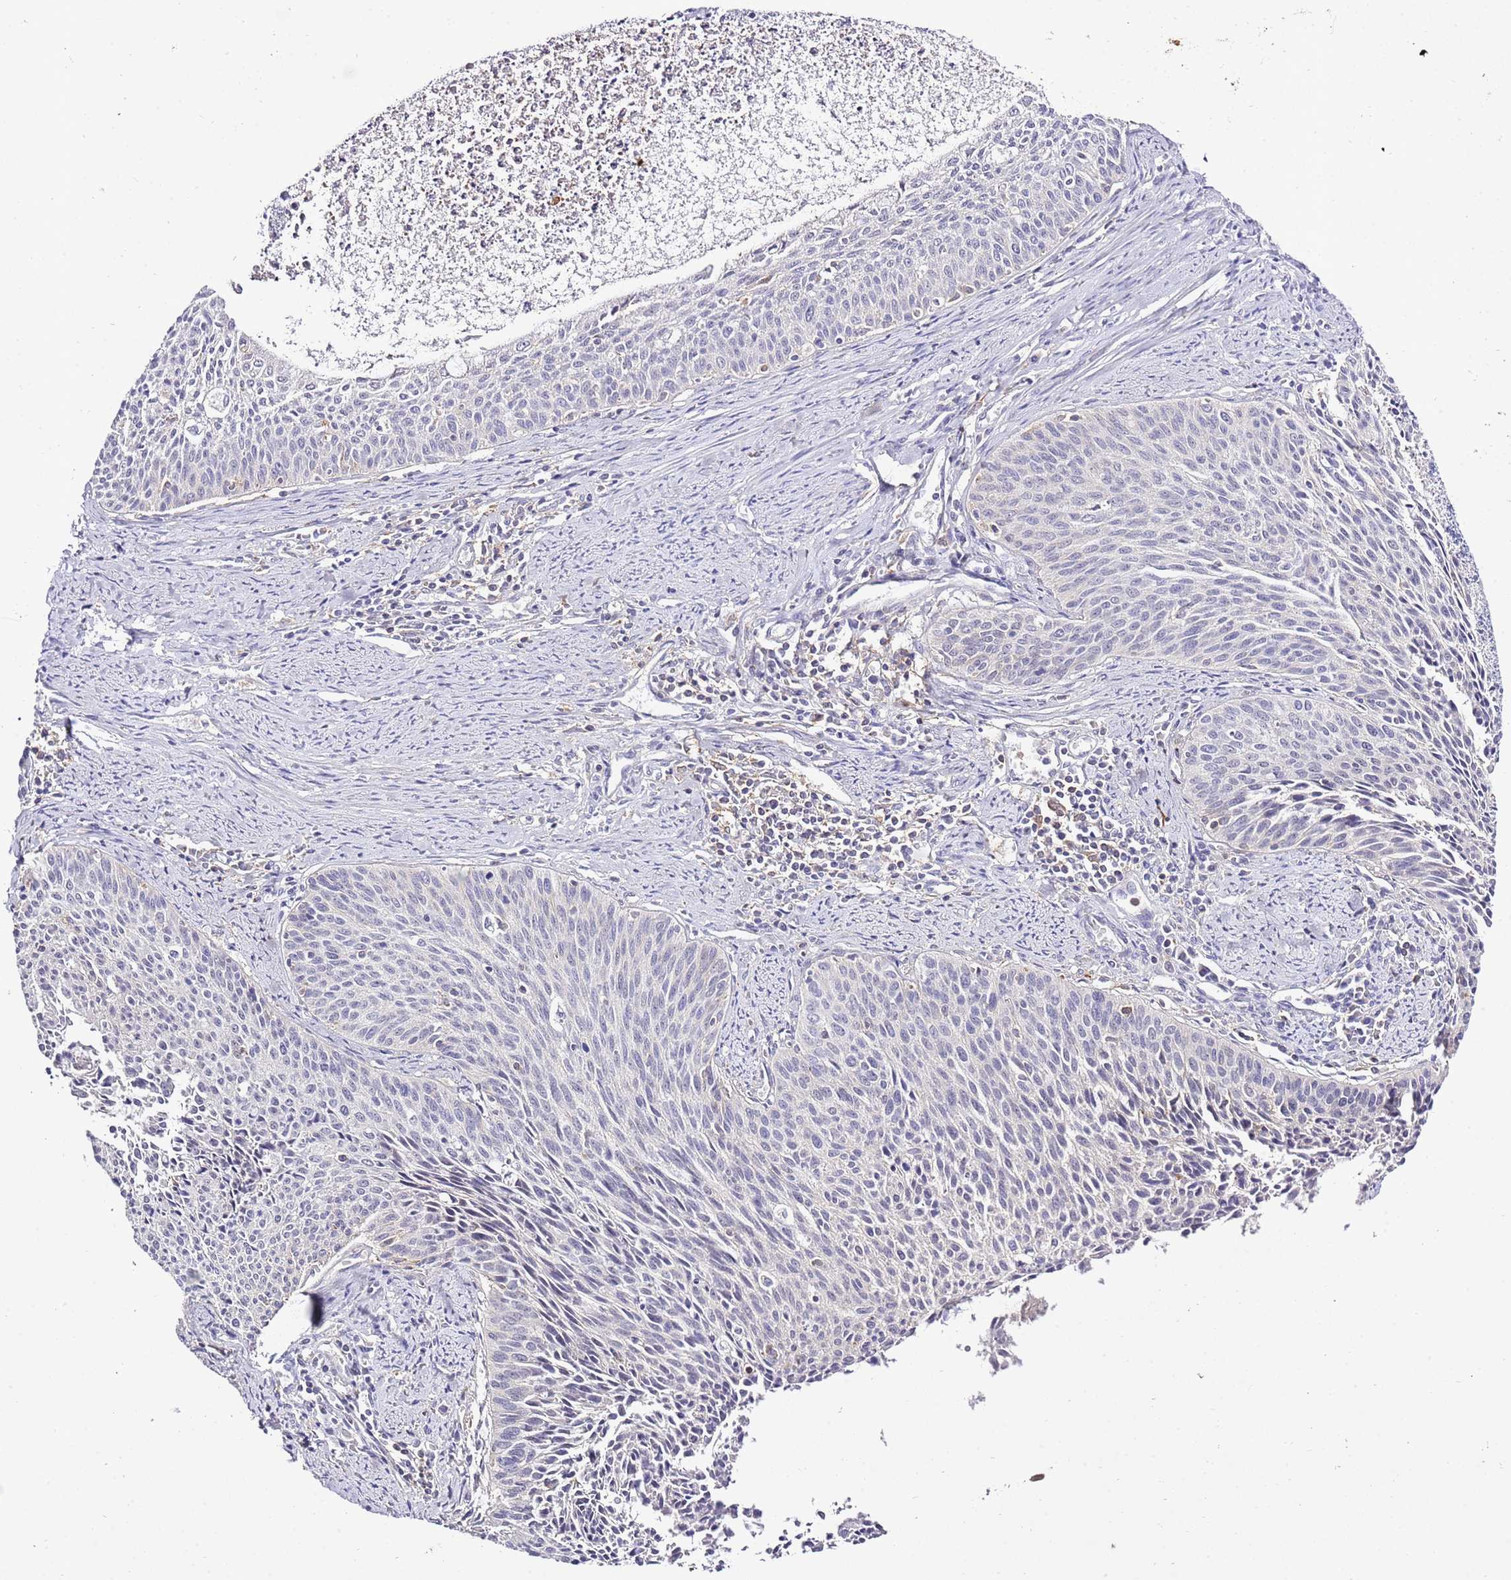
{"staining": {"intensity": "negative", "quantity": "none", "location": "none"}, "tissue": "cervical cancer", "cell_type": "Tumor cells", "image_type": "cancer", "snomed": [{"axis": "morphology", "description": "Squamous cell carcinoma, NOS"}, {"axis": "topography", "description": "Cervix"}], "caption": "A high-resolution image shows IHC staining of cervical cancer, which displays no significant staining in tumor cells. Nuclei are stained in blue.", "gene": "EFHD1", "patient": {"sex": "female", "age": 55}}